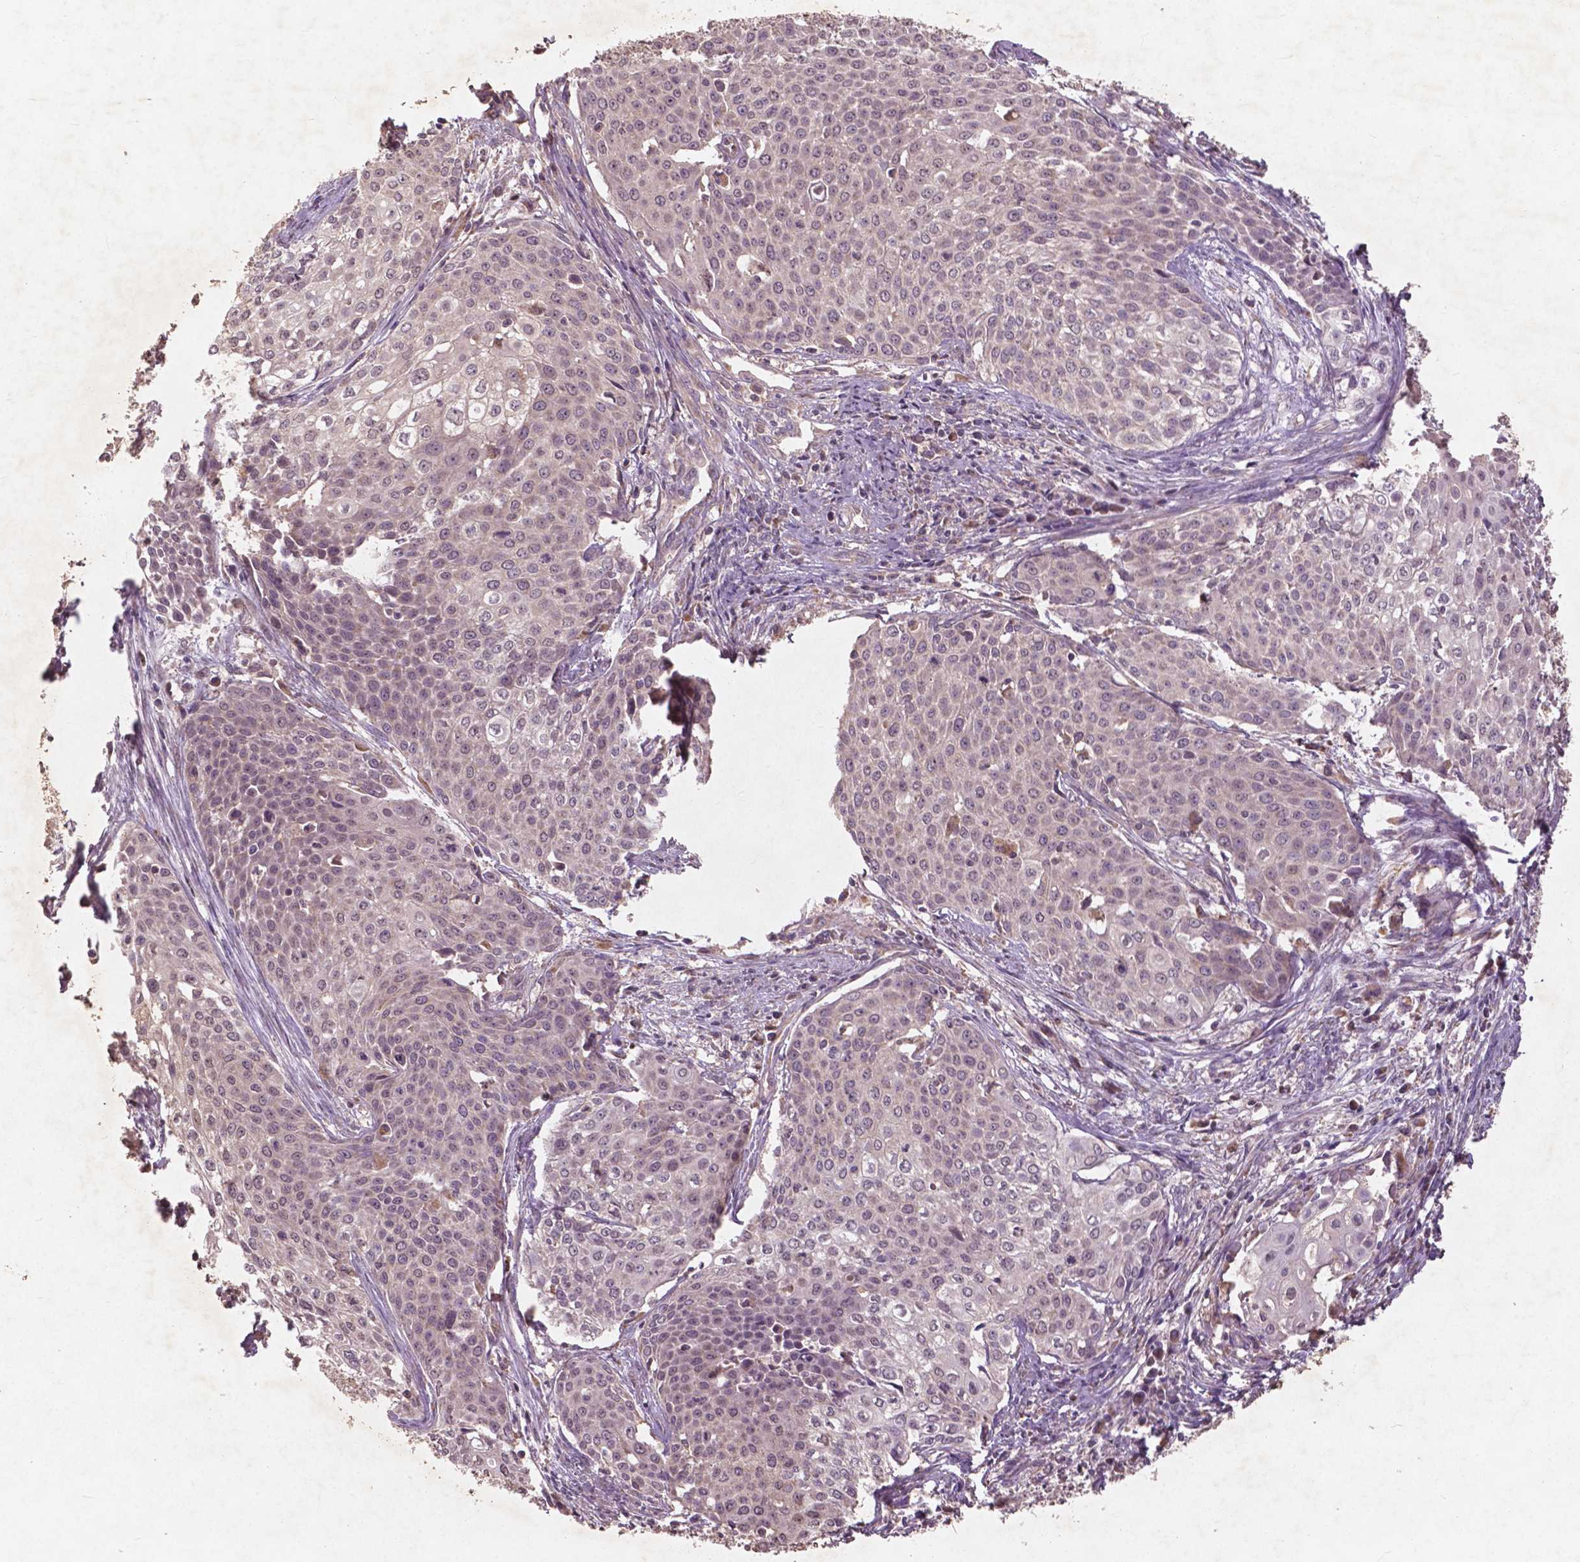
{"staining": {"intensity": "negative", "quantity": "none", "location": "none"}, "tissue": "cervical cancer", "cell_type": "Tumor cells", "image_type": "cancer", "snomed": [{"axis": "morphology", "description": "Squamous cell carcinoma, NOS"}, {"axis": "topography", "description": "Cervix"}], "caption": "The photomicrograph displays no significant expression in tumor cells of cervical squamous cell carcinoma.", "gene": "ST6GALNAC5", "patient": {"sex": "female", "age": 39}}